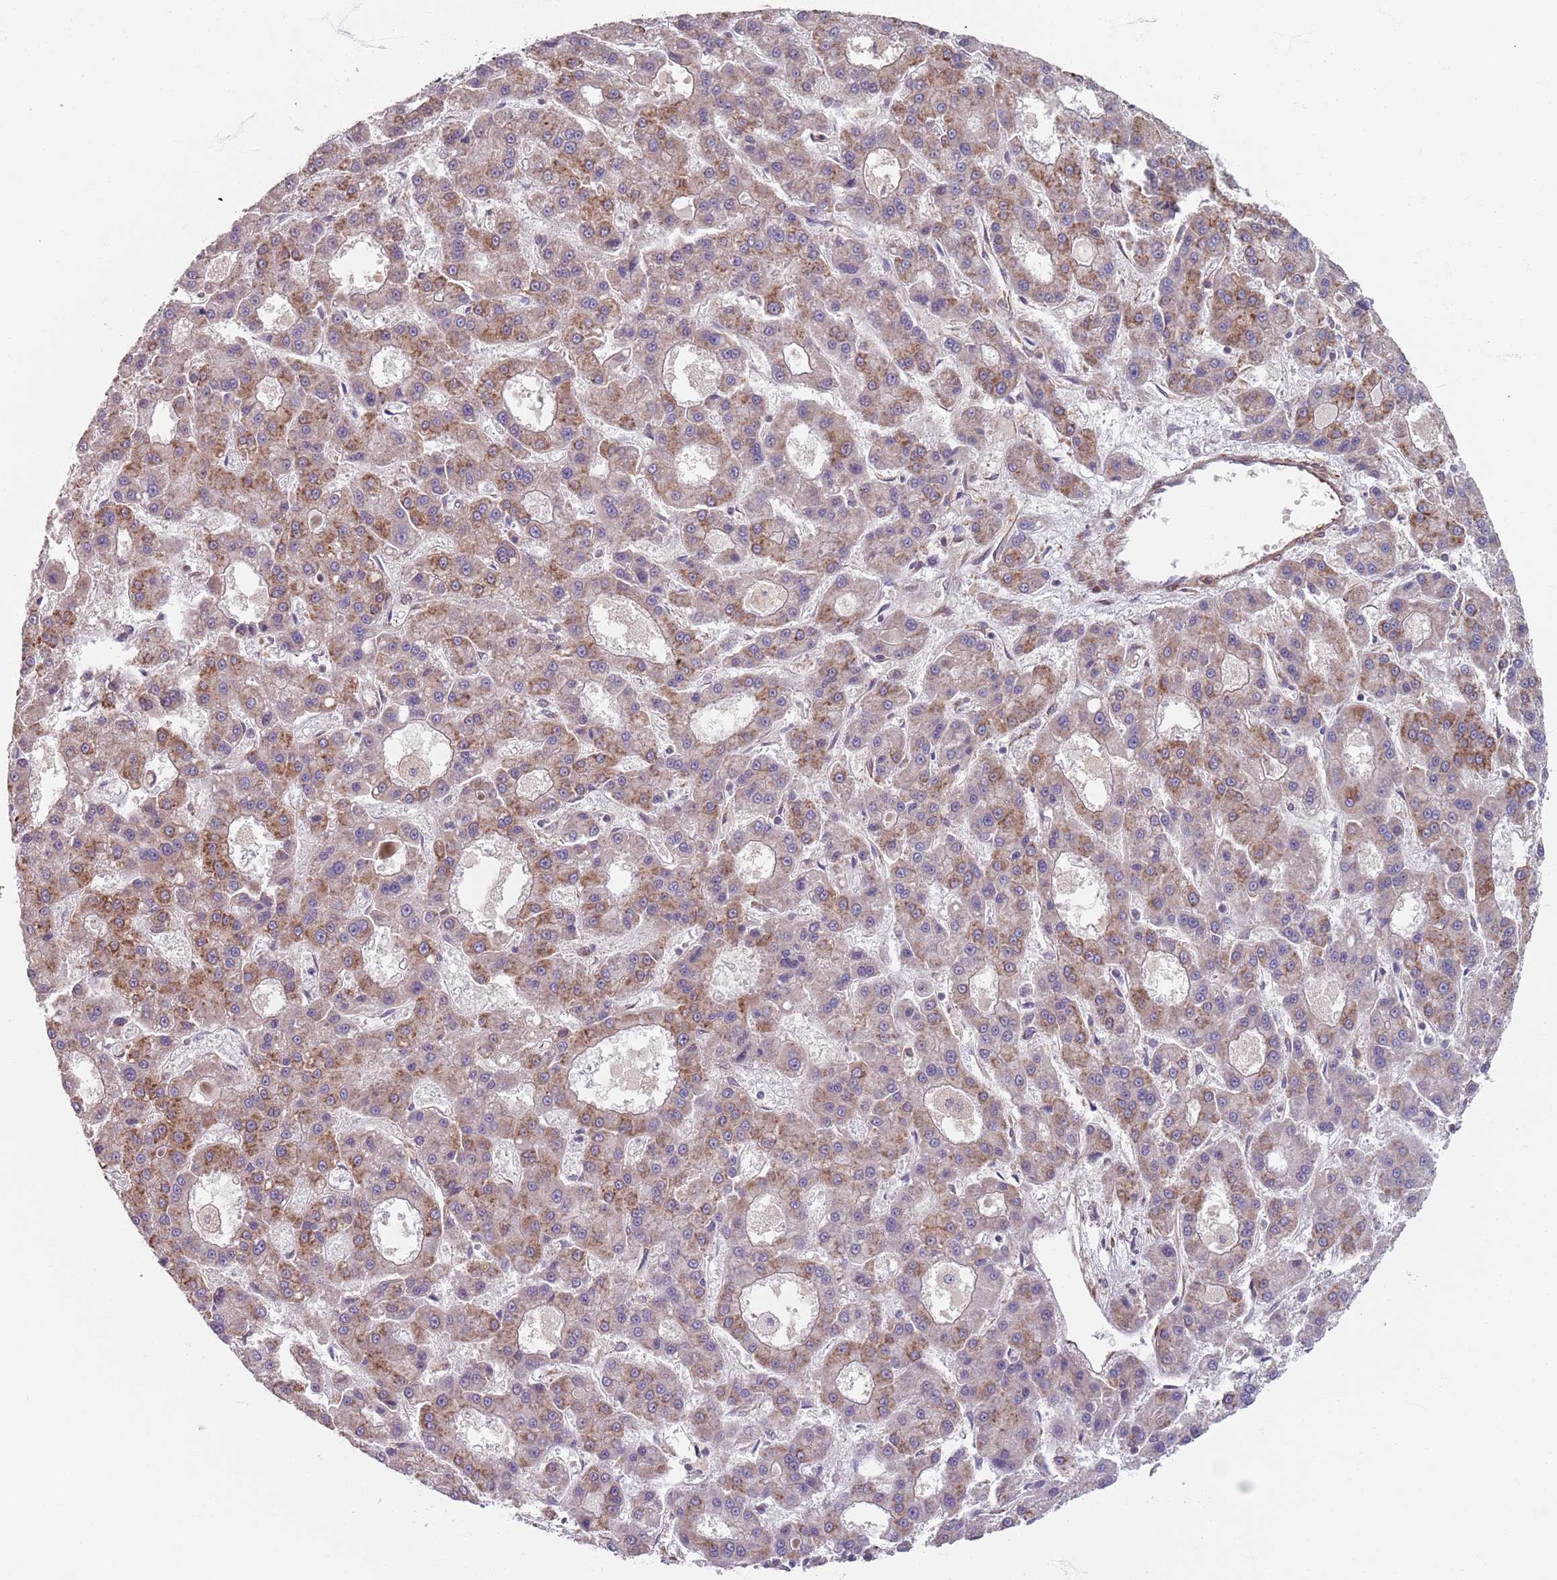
{"staining": {"intensity": "moderate", "quantity": ">75%", "location": "cytoplasmic/membranous"}, "tissue": "liver cancer", "cell_type": "Tumor cells", "image_type": "cancer", "snomed": [{"axis": "morphology", "description": "Carcinoma, Hepatocellular, NOS"}, {"axis": "topography", "description": "Liver"}], "caption": "Immunohistochemistry of human hepatocellular carcinoma (liver) shows medium levels of moderate cytoplasmic/membranous staining in about >75% of tumor cells. The protein of interest is shown in brown color, while the nuclei are stained blue.", "gene": "NOTCH3", "patient": {"sex": "male", "age": 70}}